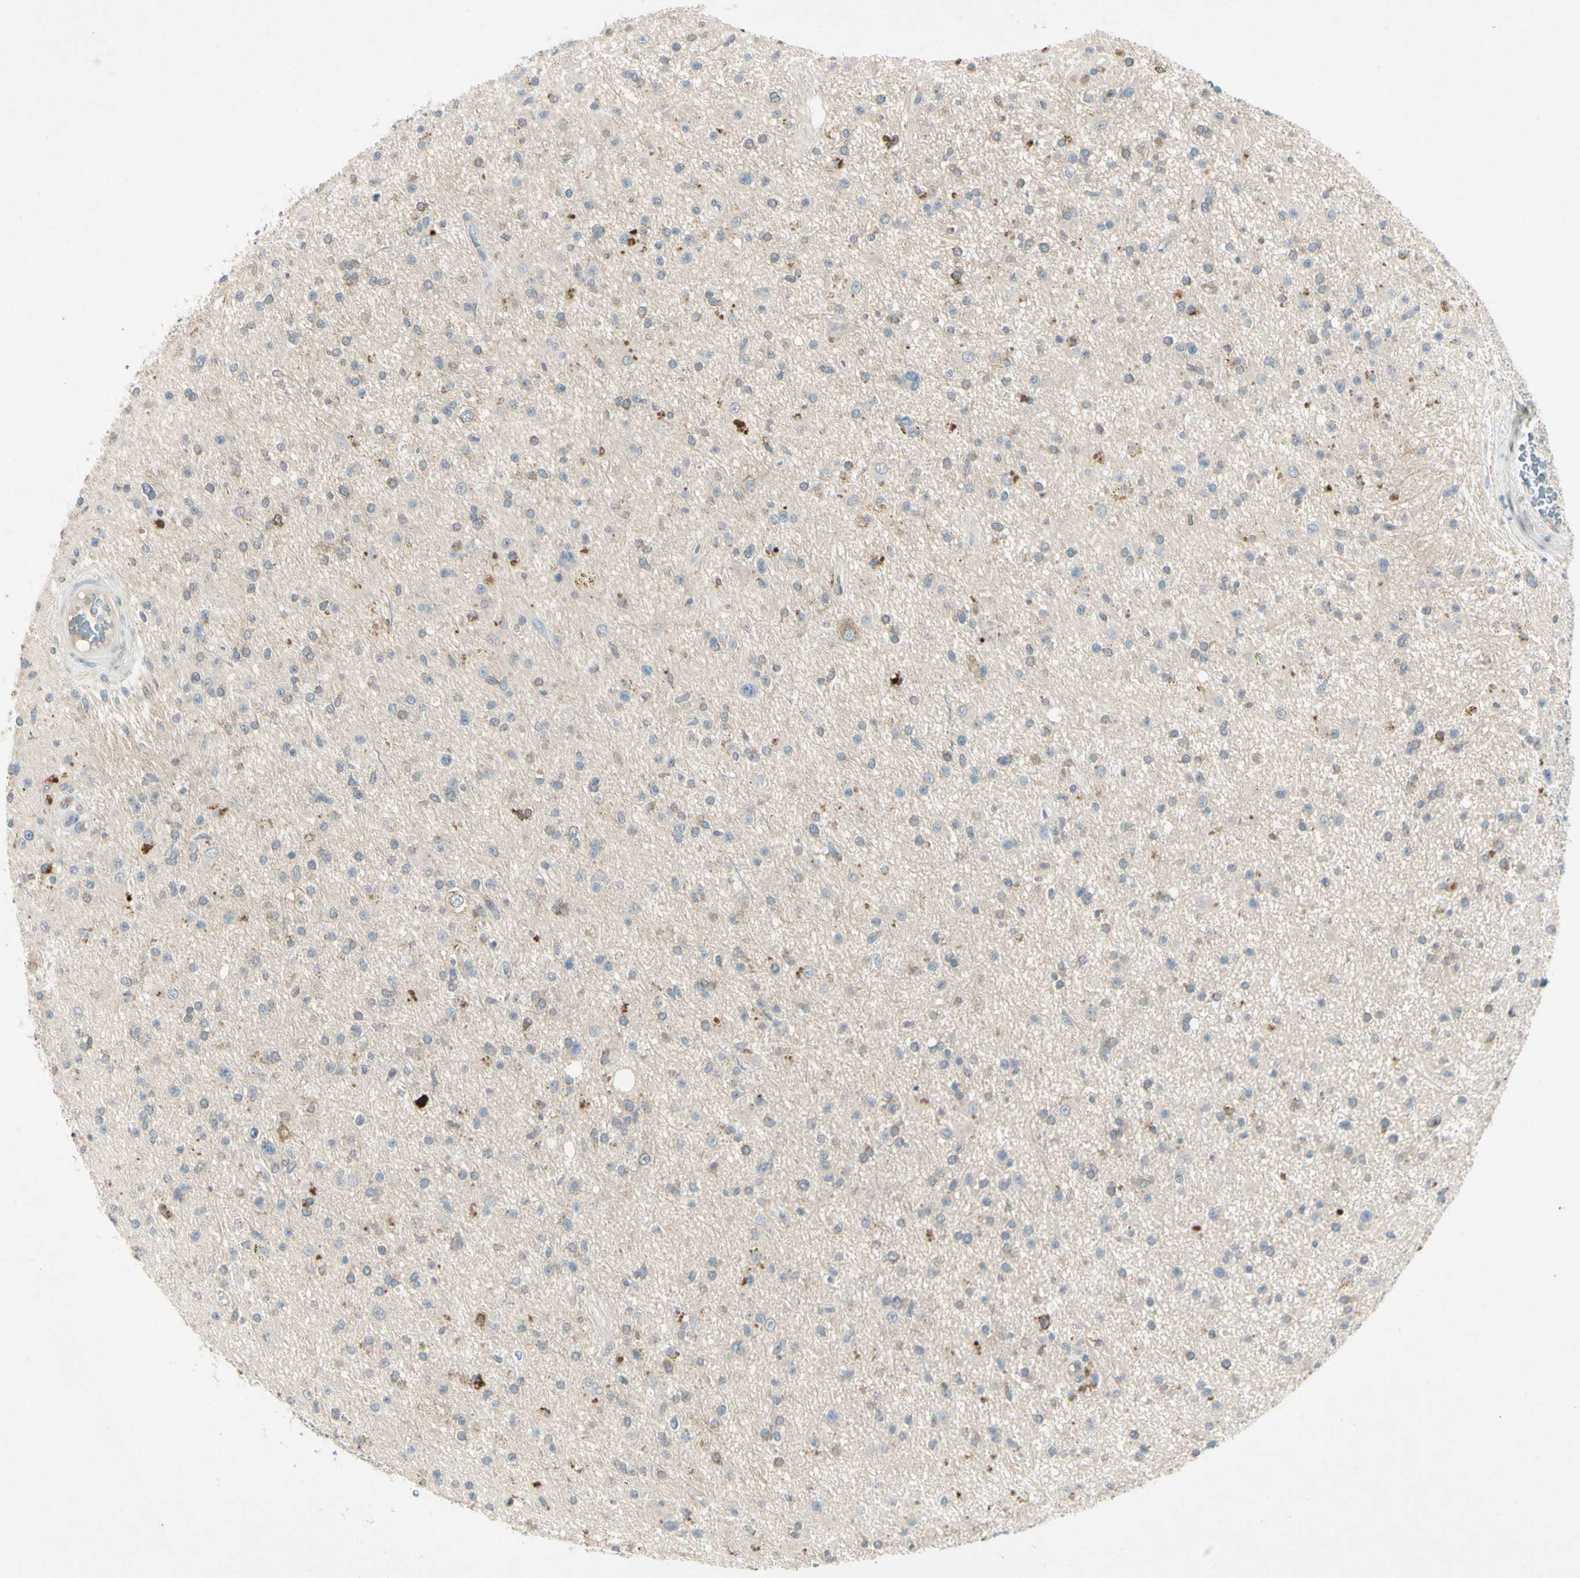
{"staining": {"intensity": "strong", "quantity": "<25%", "location": "cytoplasmic/membranous"}, "tissue": "glioma", "cell_type": "Tumor cells", "image_type": "cancer", "snomed": [{"axis": "morphology", "description": "Glioma, malignant, High grade"}, {"axis": "topography", "description": "Brain"}], "caption": "Brown immunohistochemical staining in malignant glioma (high-grade) reveals strong cytoplasmic/membranous staining in about <25% of tumor cells.", "gene": "AATK", "patient": {"sex": "male", "age": 33}}